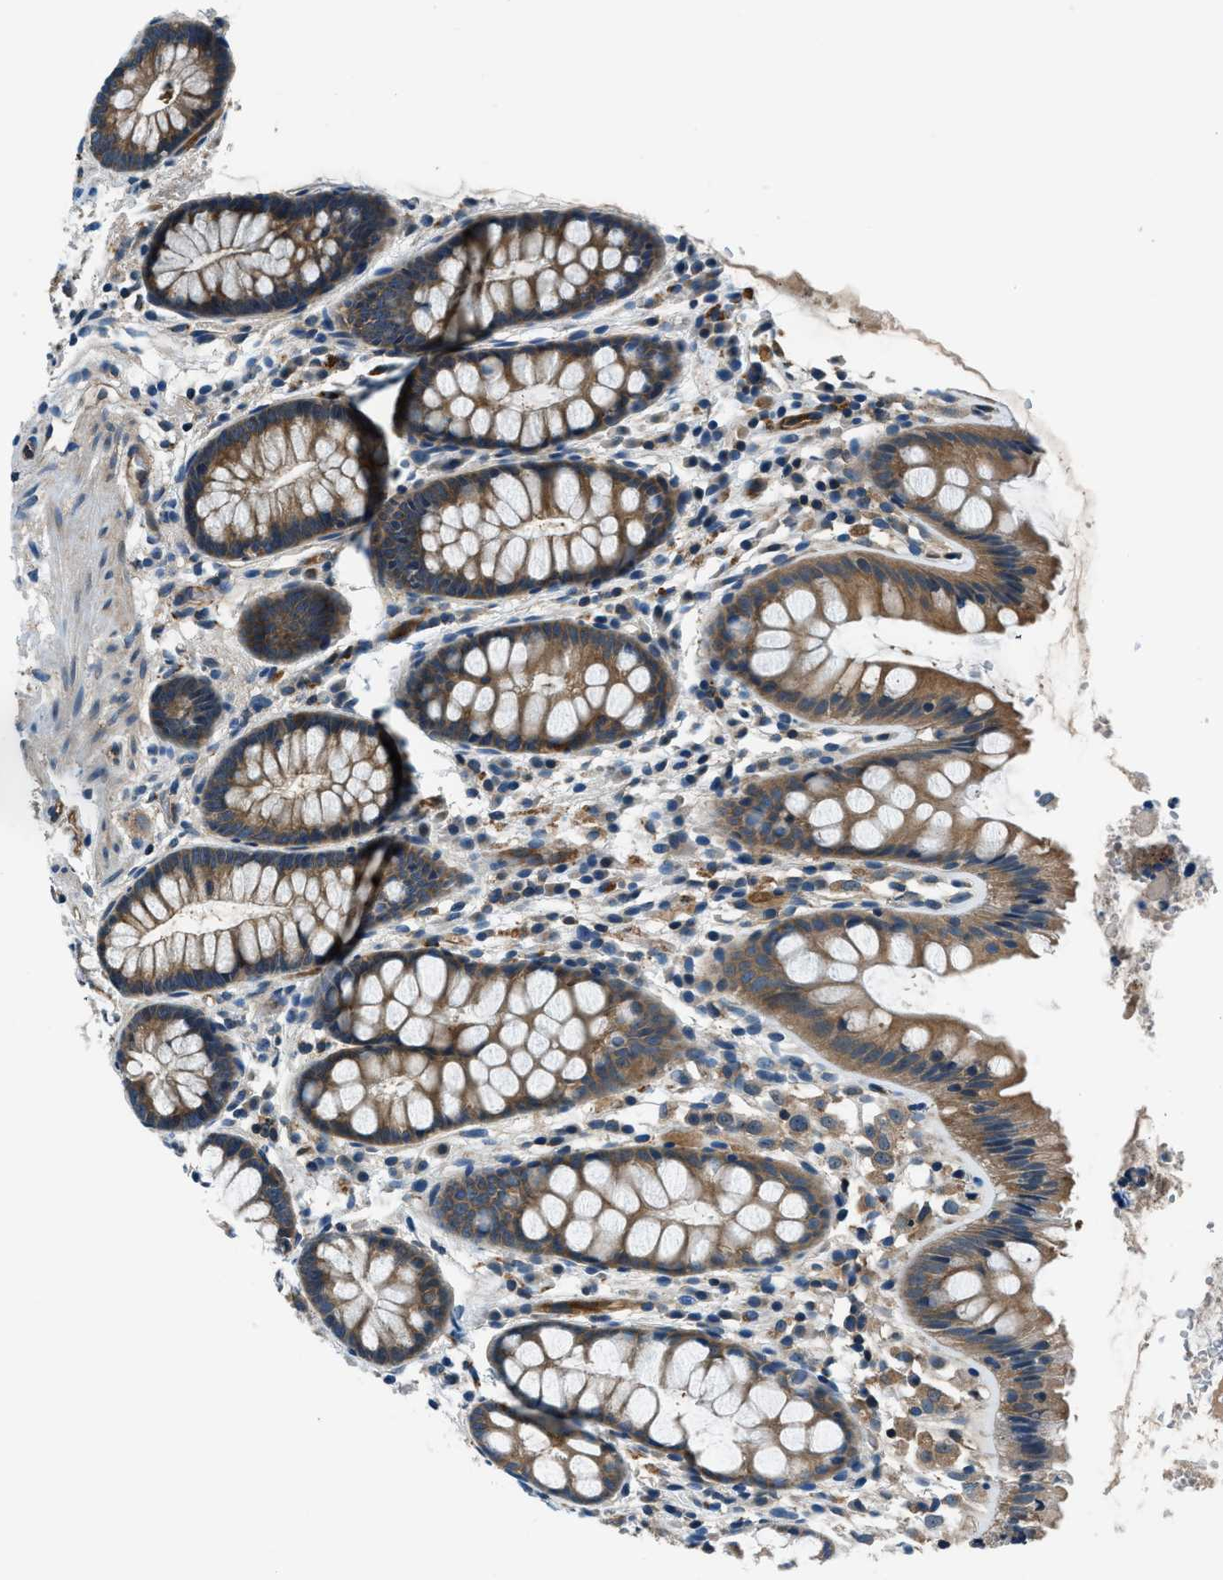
{"staining": {"intensity": "strong", "quantity": "25%-75%", "location": "cytoplasmic/membranous"}, "tissue": "colon", "cell_type": "Endothelial cells", "image_type": "normal", "snomed": [{"axis": "morphology", "description": "Normal tissue, NOS"}, {"axis": "topography", "description": "Colon"}], "caption": "This photomicrograph shows immunohistochemistry staining of unremarkable colon, with high strong cytoplasmic/membranous positivity in approximately 25%-75% of endothelial cells.", "gene": "SLC19A2", "patient": {"sex": "female", "age": 56}}